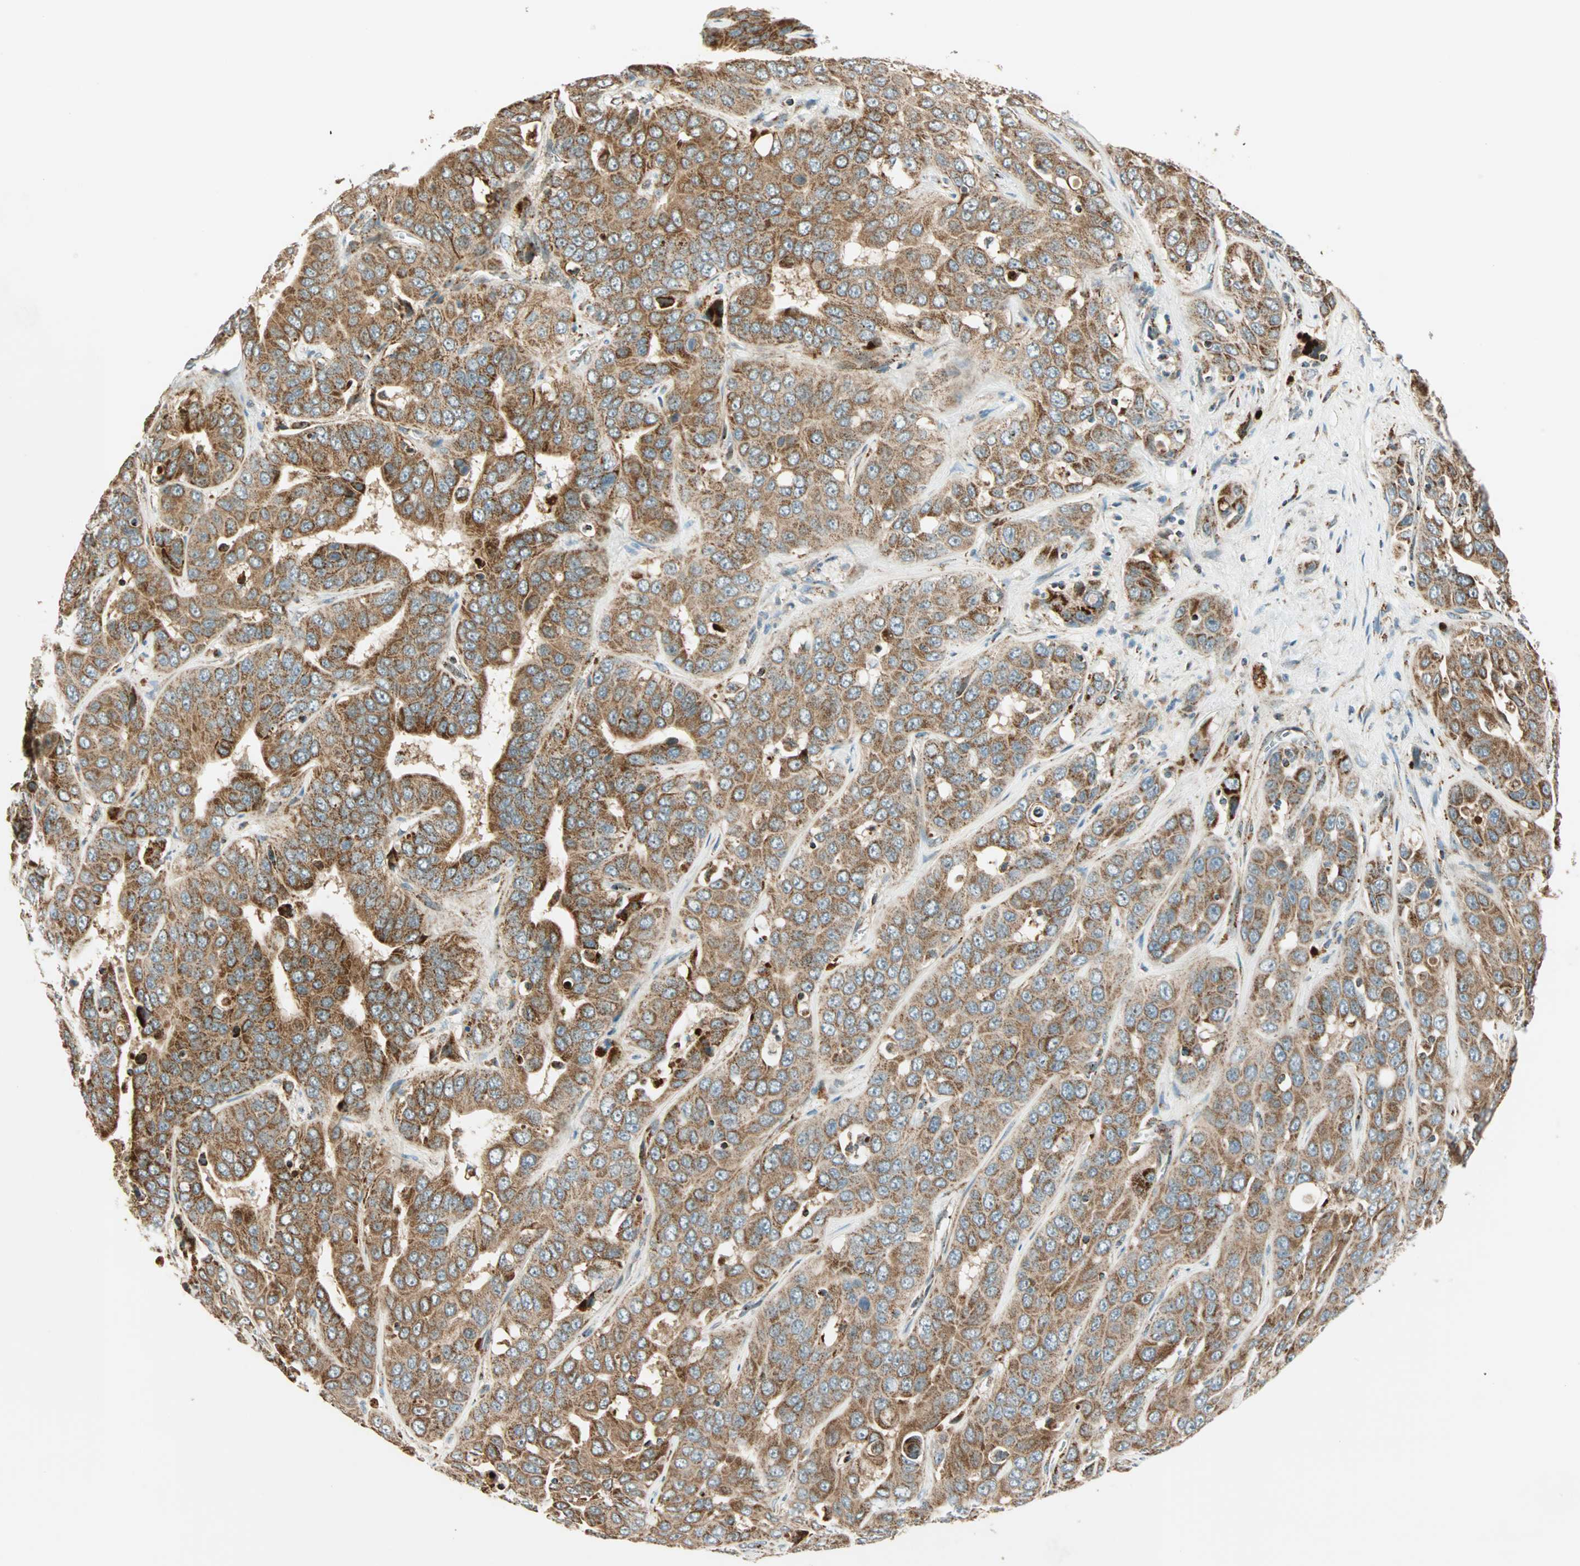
{"staining": {"intensity": "weak", "quantity": ">75%", "location": "cytoplasmic/membranous"}, "tissue": "liver cancer", "cell_type": "Tumor cells", "image_type": "cancer", "snomed": [{"axis": "morphology", "description": "Cholangiocarcinoma"}, {"axis": "topography", "description": "Liver"}], "caption": "Liver cholangiocarcinoma stained with immunohistochemistry demonstrates weak cytoplasmic/membranous staining in about >75% of tumor cells.", "gene": "SPRY4", "patient": {"sex": "female", "age": 52}}